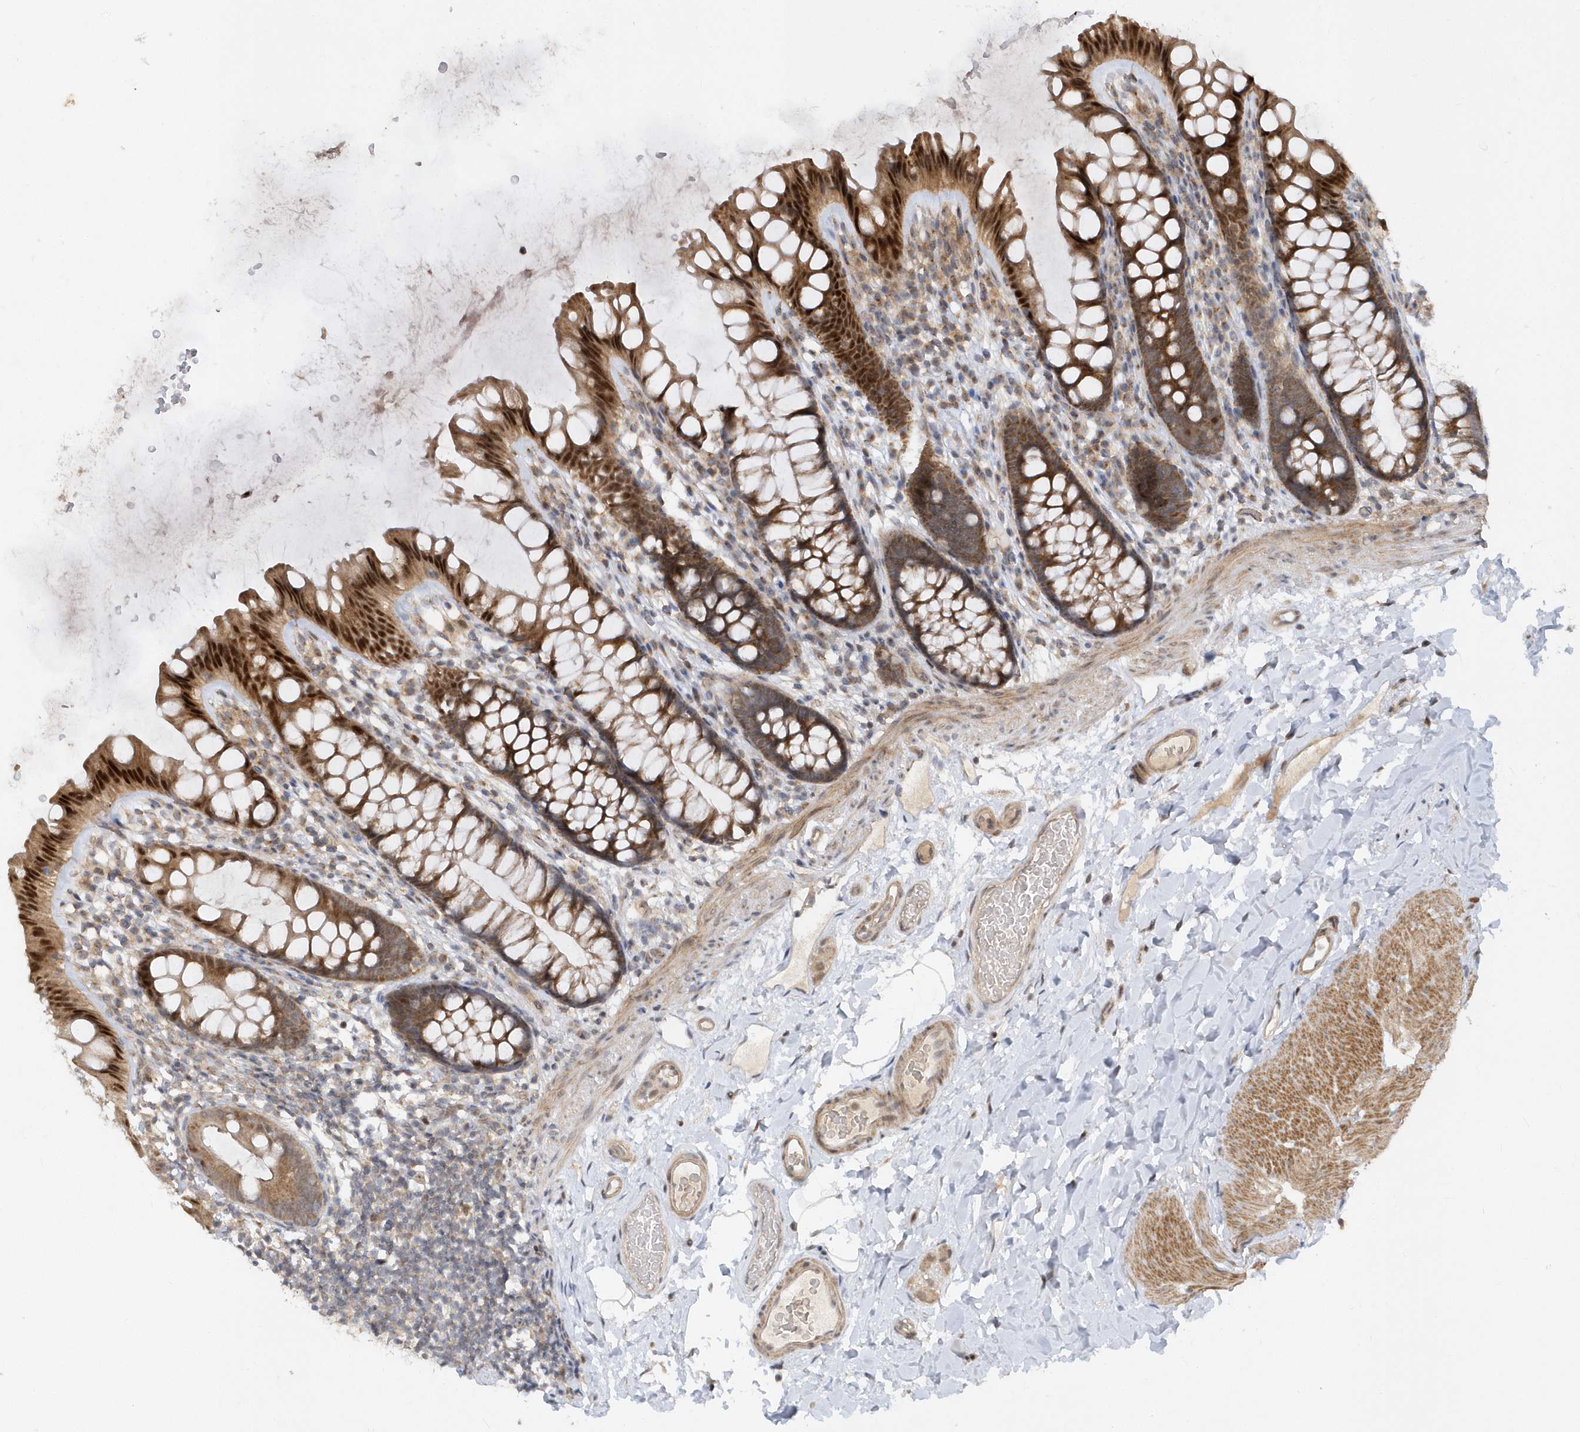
{"staining": {"intensity": "moderate", "quantity": ">75%", "location": "cytoplasmic/membranous,nuclear"}, "tissue": "colon", "cell_type": "Endothelial cells", "image_type": "normal", "snomed": [{"axis": "morphology", "description": "Normal tissue, NOS"}, {"axis": "topography", "description": "Colon"}], "caption": "Endothelial cells exhibit medium levels of moderate cytoplasmic/membranous,nuclear expression in approximately >75% of cells in normal colon.", "gene": "MXI1", "patient": {"sex": "female", "age": 62}}